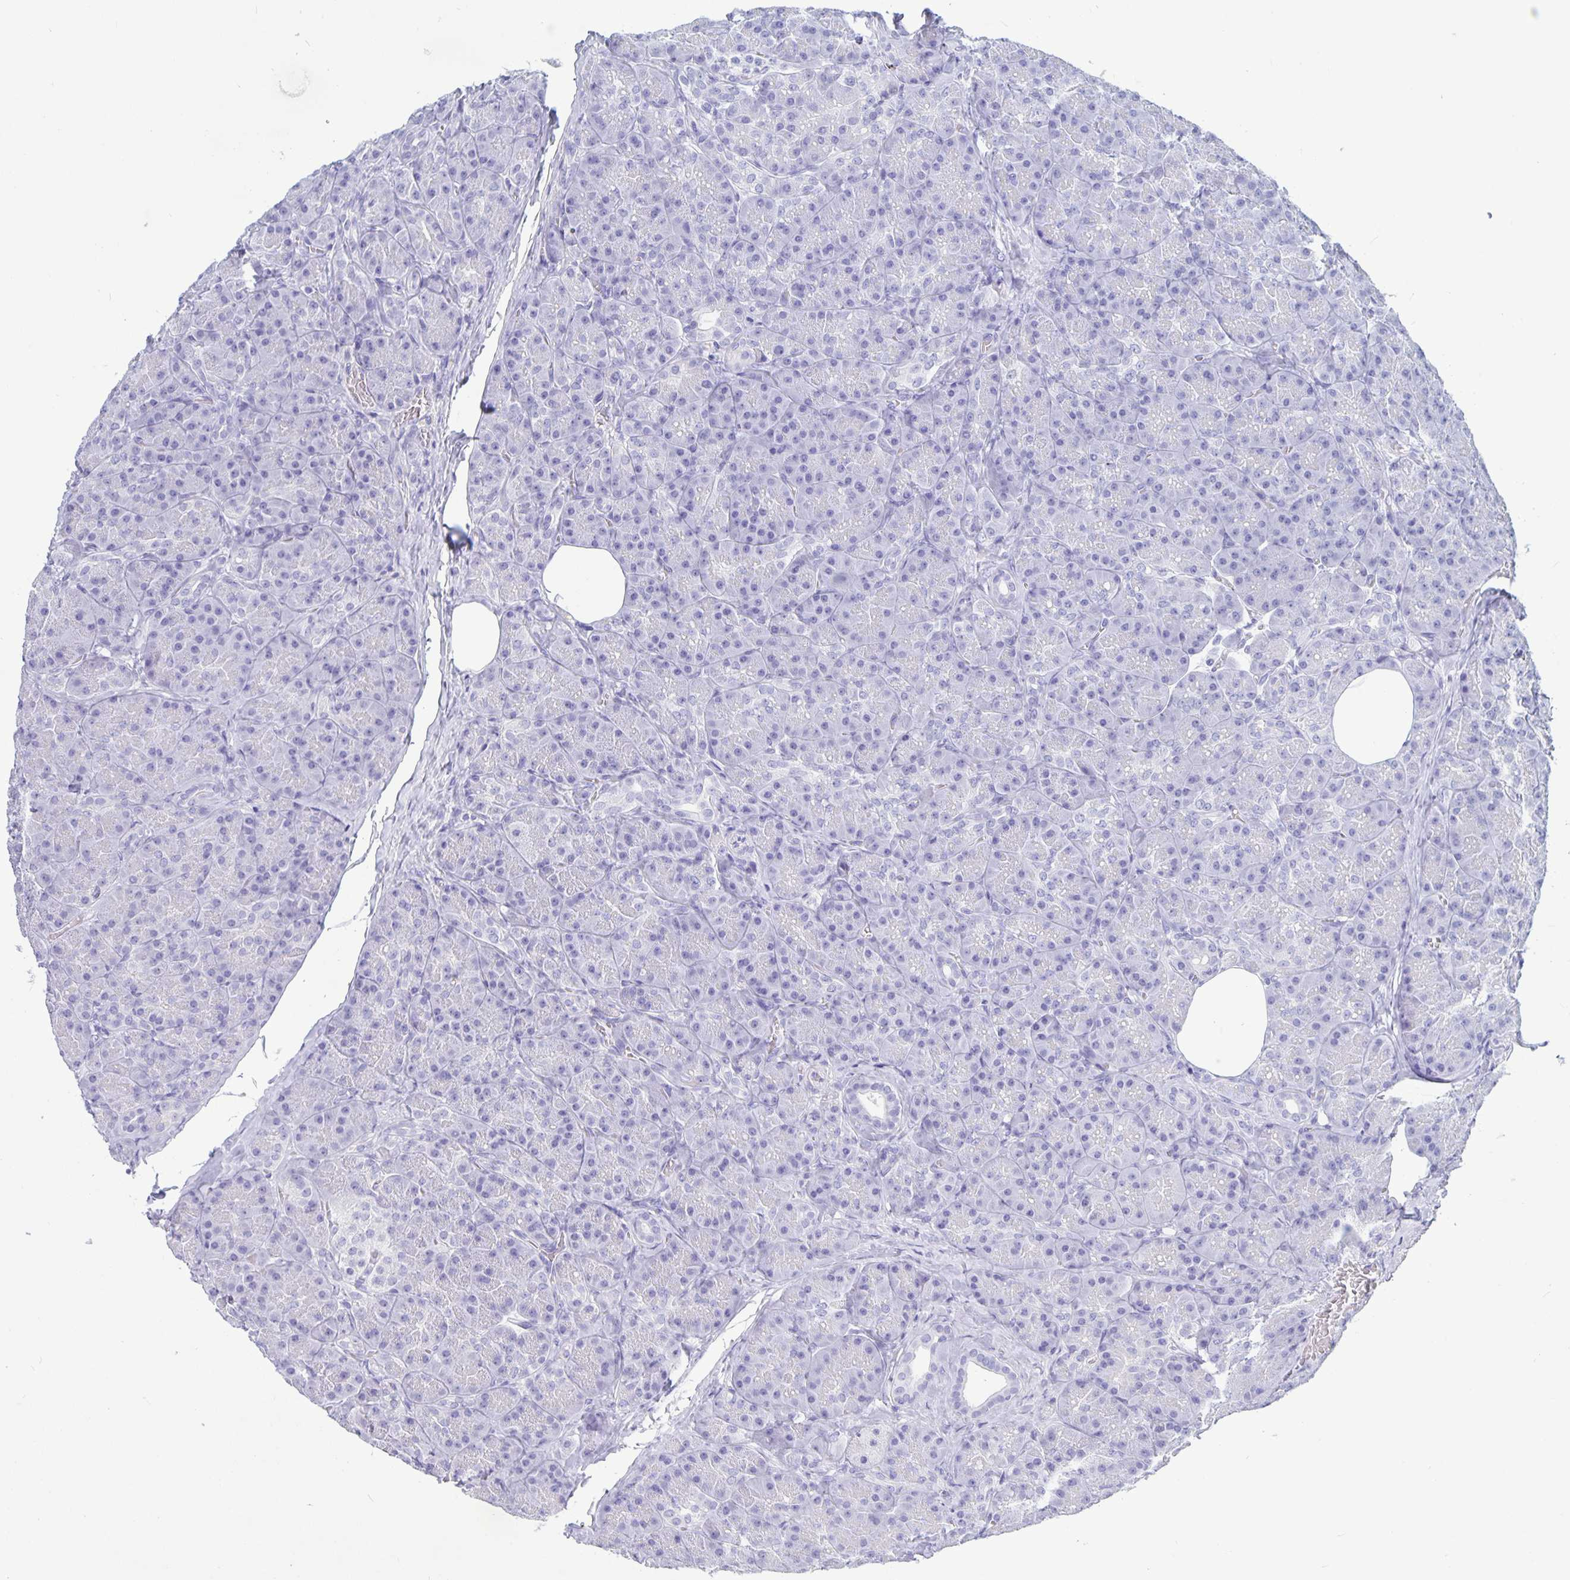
{"staining": {"intensity": "negative", "quantity": "none", "location": "none"}, "tissue": "pancreas", "cell_type": "Exocrine glandular cells", "image_type": "normal", "snomed": [{"axis": "morphology", "description": "Normal tissue, NOS"}, {"axis": "topography", "description": "Pancreas"}], "caption": "Human pancreas stained for a protein using immunohistochemistry (IHC) reveals no positivity in exocrine glandular cells.", "gene": "BPIFA3", "patient": {"sex": "male", "age": 57}}